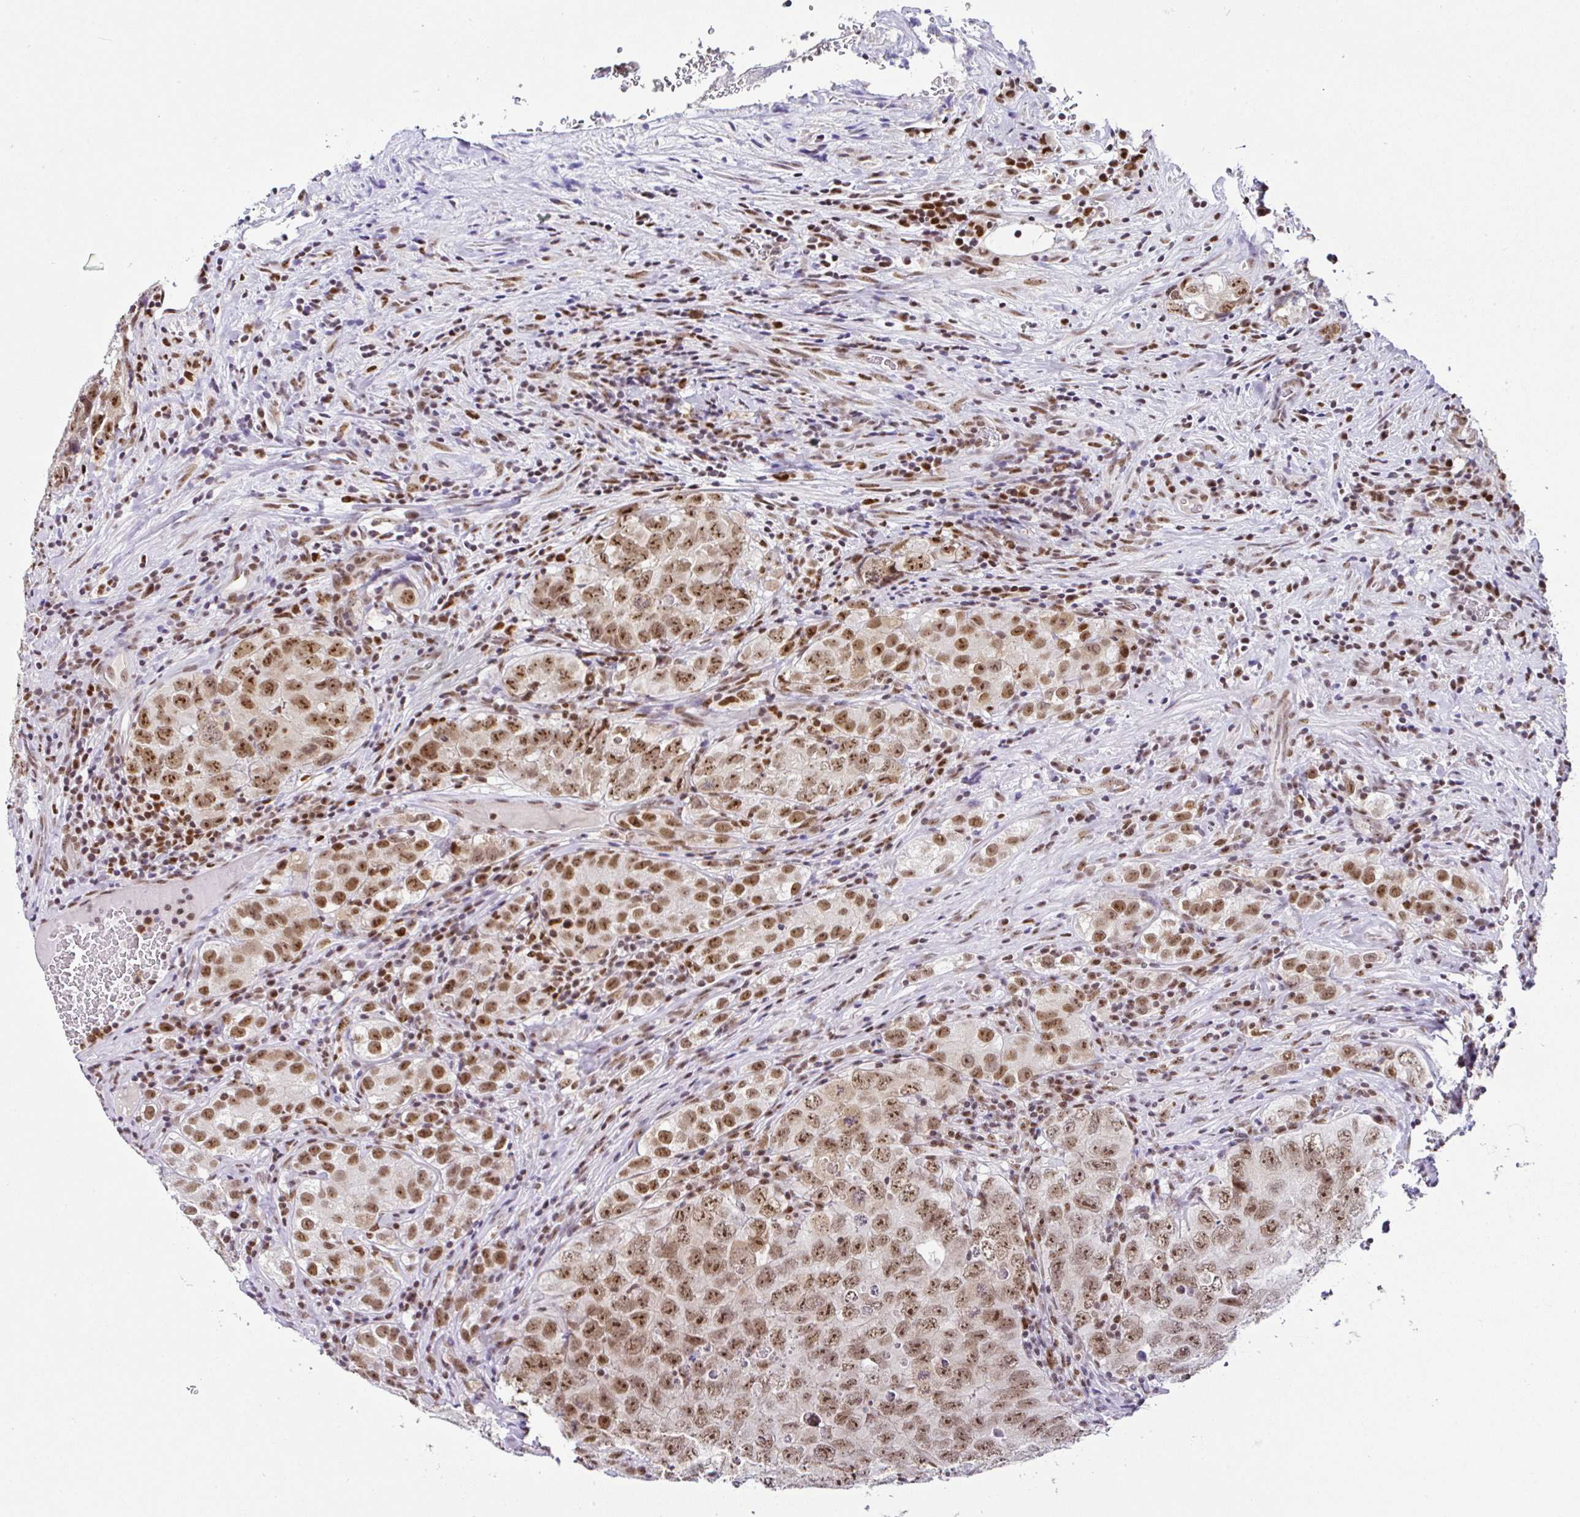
{"staining": {"intensity": "moderate", "quantity": ">75%", "location": "nuclear"}, "tissue": "testis cancer", "cell_type": "Tumor cells", "image_type": "cancer", "snomed": [{"axis": "morphology", "description": "Seminoma, NOS"}, {"axis": "morphology", "description": "Carcinoma, Embryonal, NOS"}, {"axis": "topography", "description": "Testis"}], "caption": "An image showing moderate nuclear expression in about >75% of tumor cells in testis seminoma, as visualized by brown immunohistochemical staining.", "gene": "PTPN2", "patient": {"sex": "male", "age": 43}}